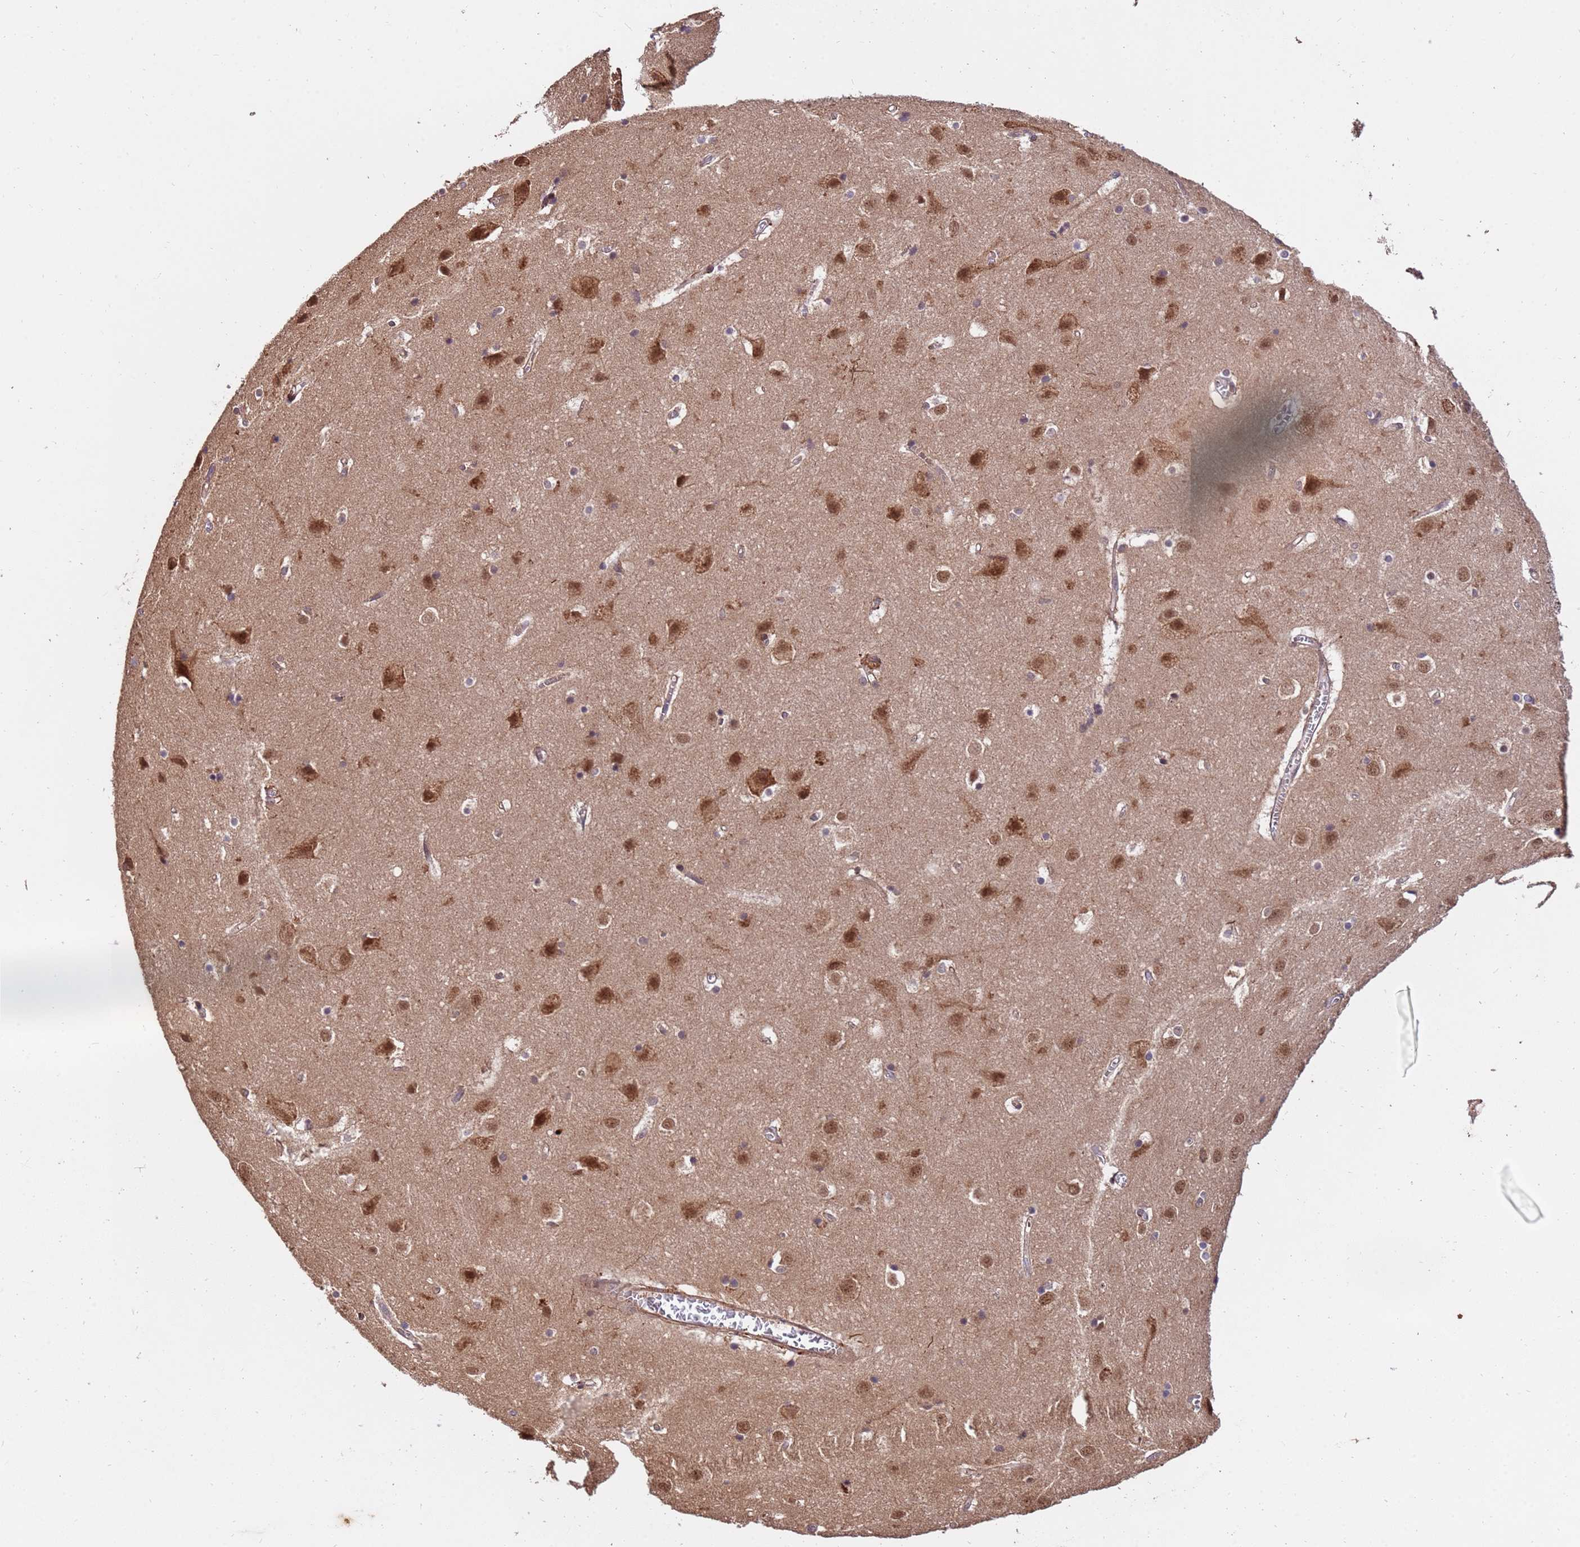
{"staining": {"intensity": "moderate", "quantity": "<25%", "location": "cytoplasmic/membranous"}, "tissue": "cerebral cortex", "cell_type": "Endothelial cells", "image_type": "normal", "snomed": [{"axis": "morphology", "description": "Normal tissue, NOS"}, {"axis": "topography", "description": "Cerebral cortex"}], "caption": "This image exhibits immunohistochemistry staining of normal human cerebral cortex, with low moderate cytoplasmic/membranous positivity in about <25% of endothelial cells.", "gene": "ZNF619", "patient": {"sex": "male", "age": 54}}